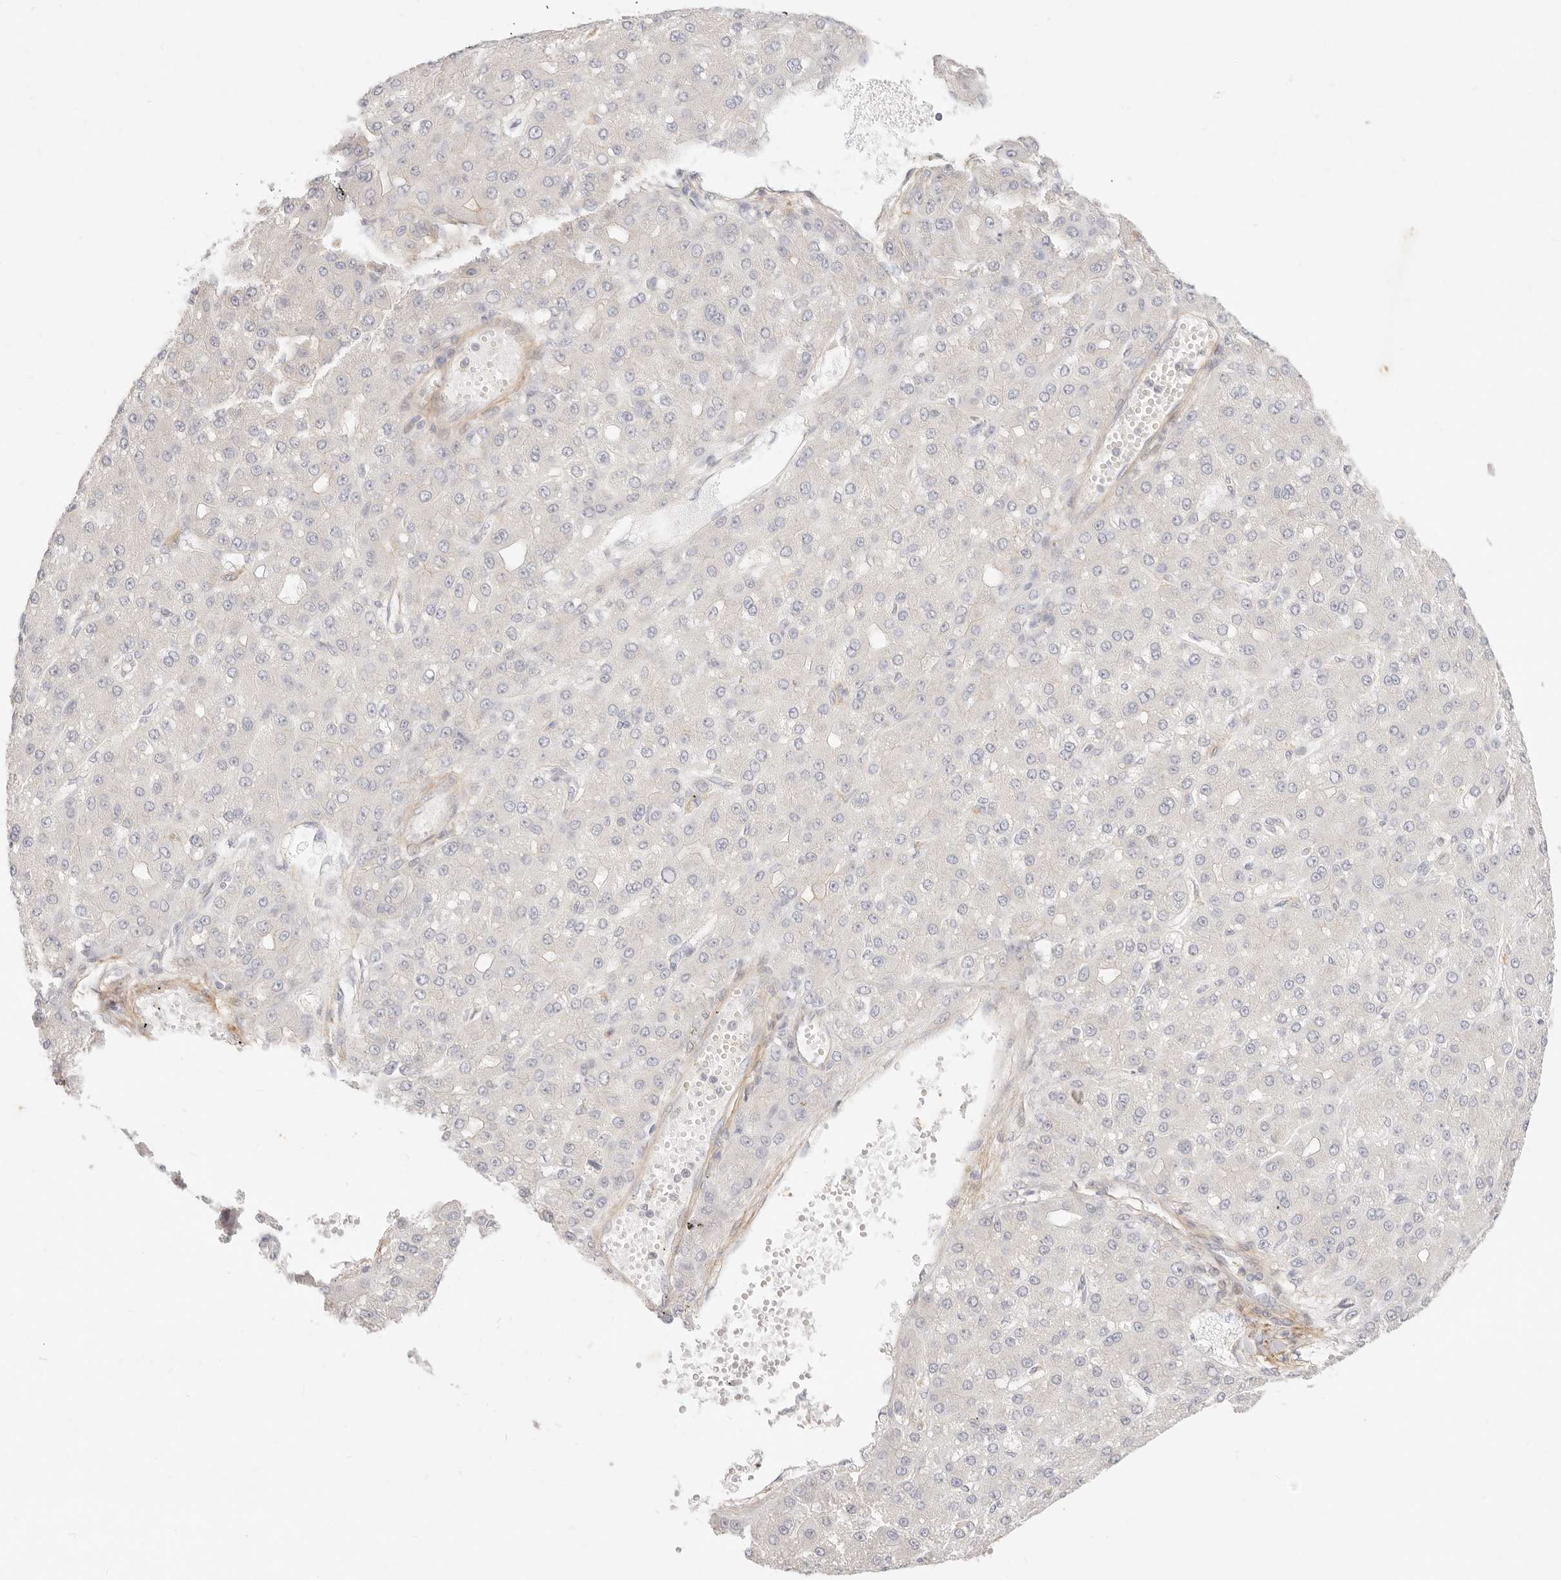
{"staining": {"intensity": "negative", "quantity": "none", "location": "none"}, "tissue": "liver cancer", "cell_type": "Tumor cells", "image_type": "cancer", "snomed": [{"axis": "morphology", "description": "Carcinoma, Hepatocellular, NOS"}, {"axis": "topography", "description": "Liver"}], "caption": "Immunohistochemistry (IHC) photomicrograph of liver cancer (hepatocellular carcinoma) stained for a protein (brown), which shows no staining in tumor cells.", "gene": "UBXN10", "patient": {"sex": "male", "age": 67}}